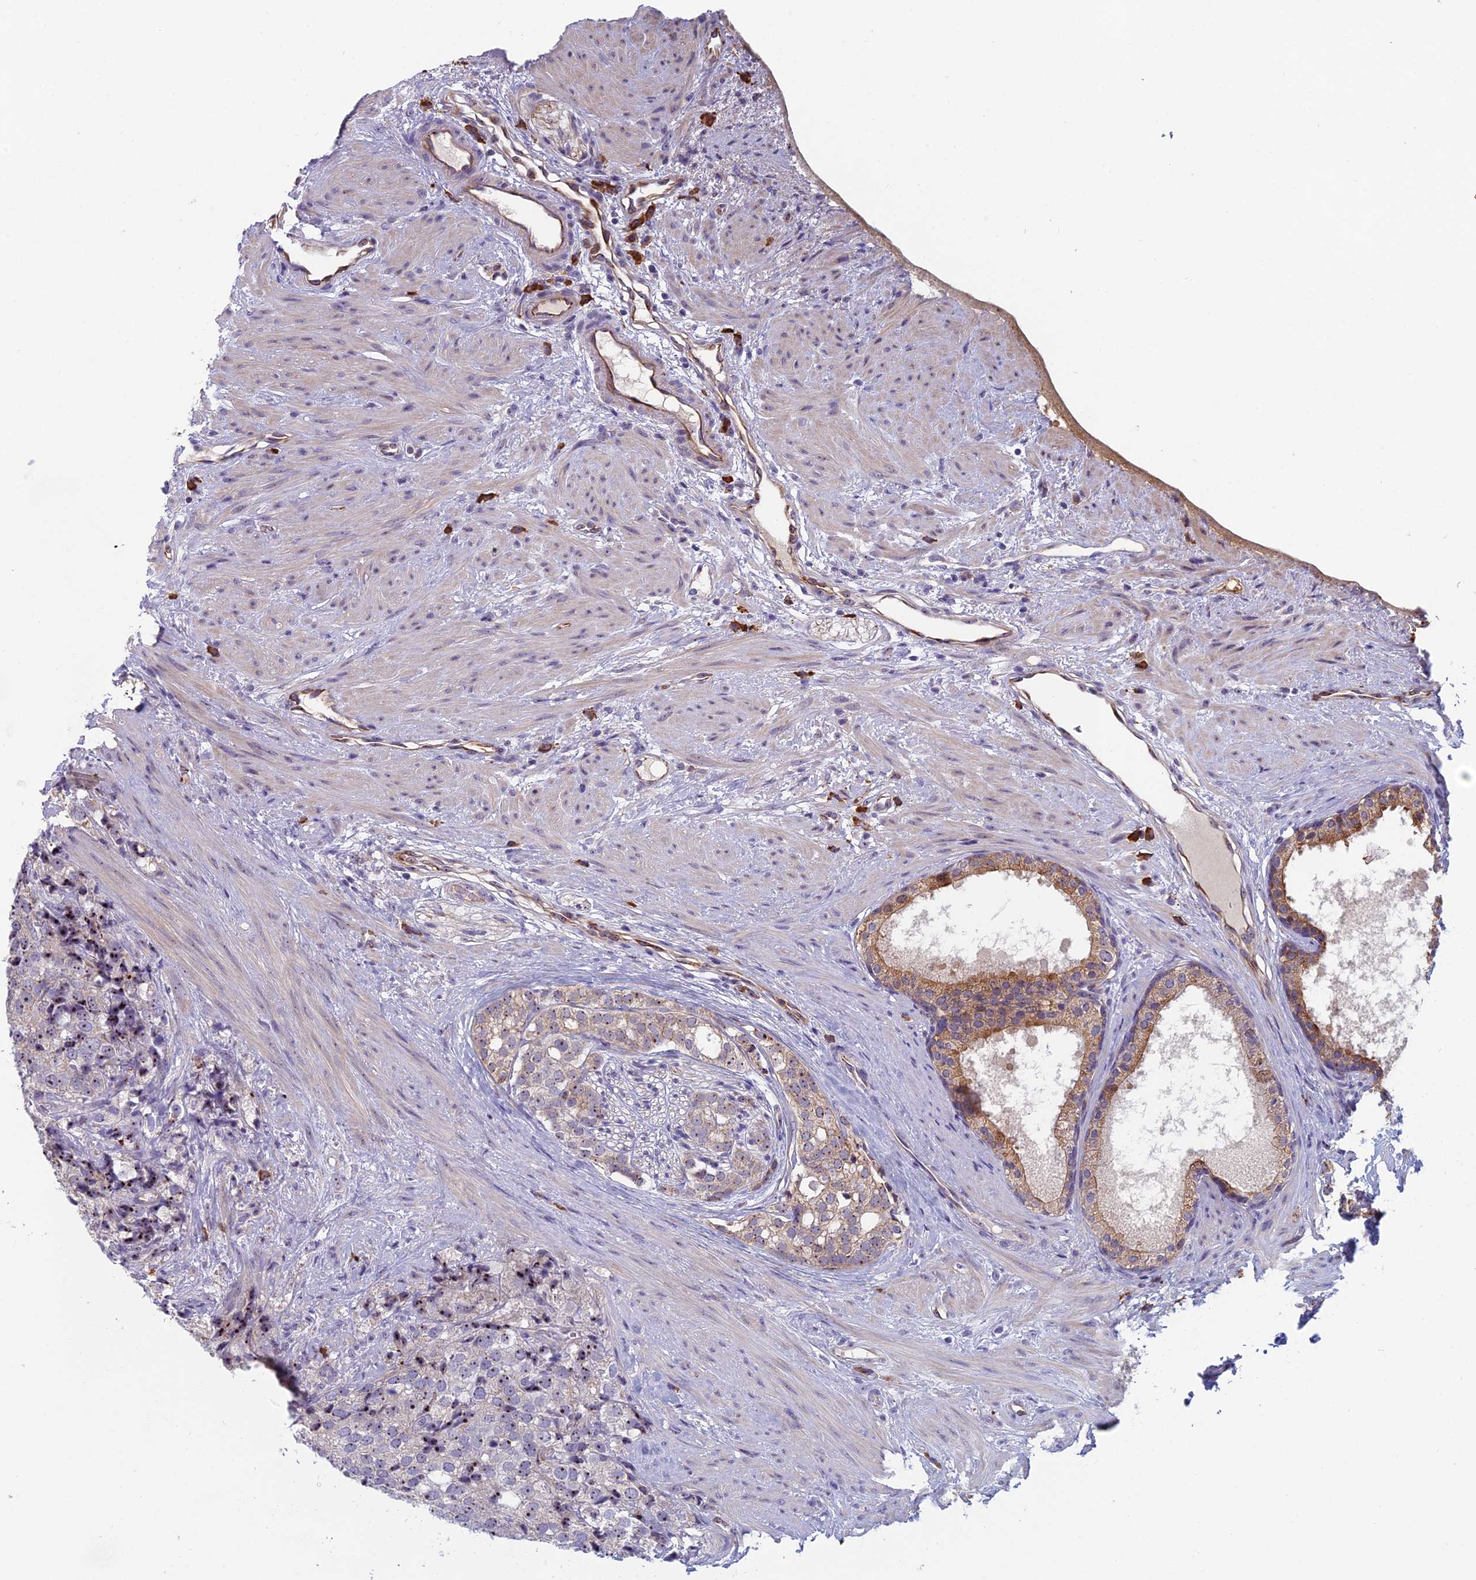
{"staining": {"intensity": "moderate", "quantity": ">75%", "location": "nuclear"}, "tissue": "prostate cancer", "cell_type": "Tumor cells", "image_type": "cancer", "snomed": [{"axis": "morphology", "description": "Adenocarcinoma, High grade"}, {"axis": "topography", "description": "Prostate"}], "caption": "Tumor cells show medium levels of moderate nuclear expression in approximately >75% of cells in human prostate adenocarcinoma (high-grade).", "gene": "NOC2L", "patient": {"sex": "male", "age": 49}}